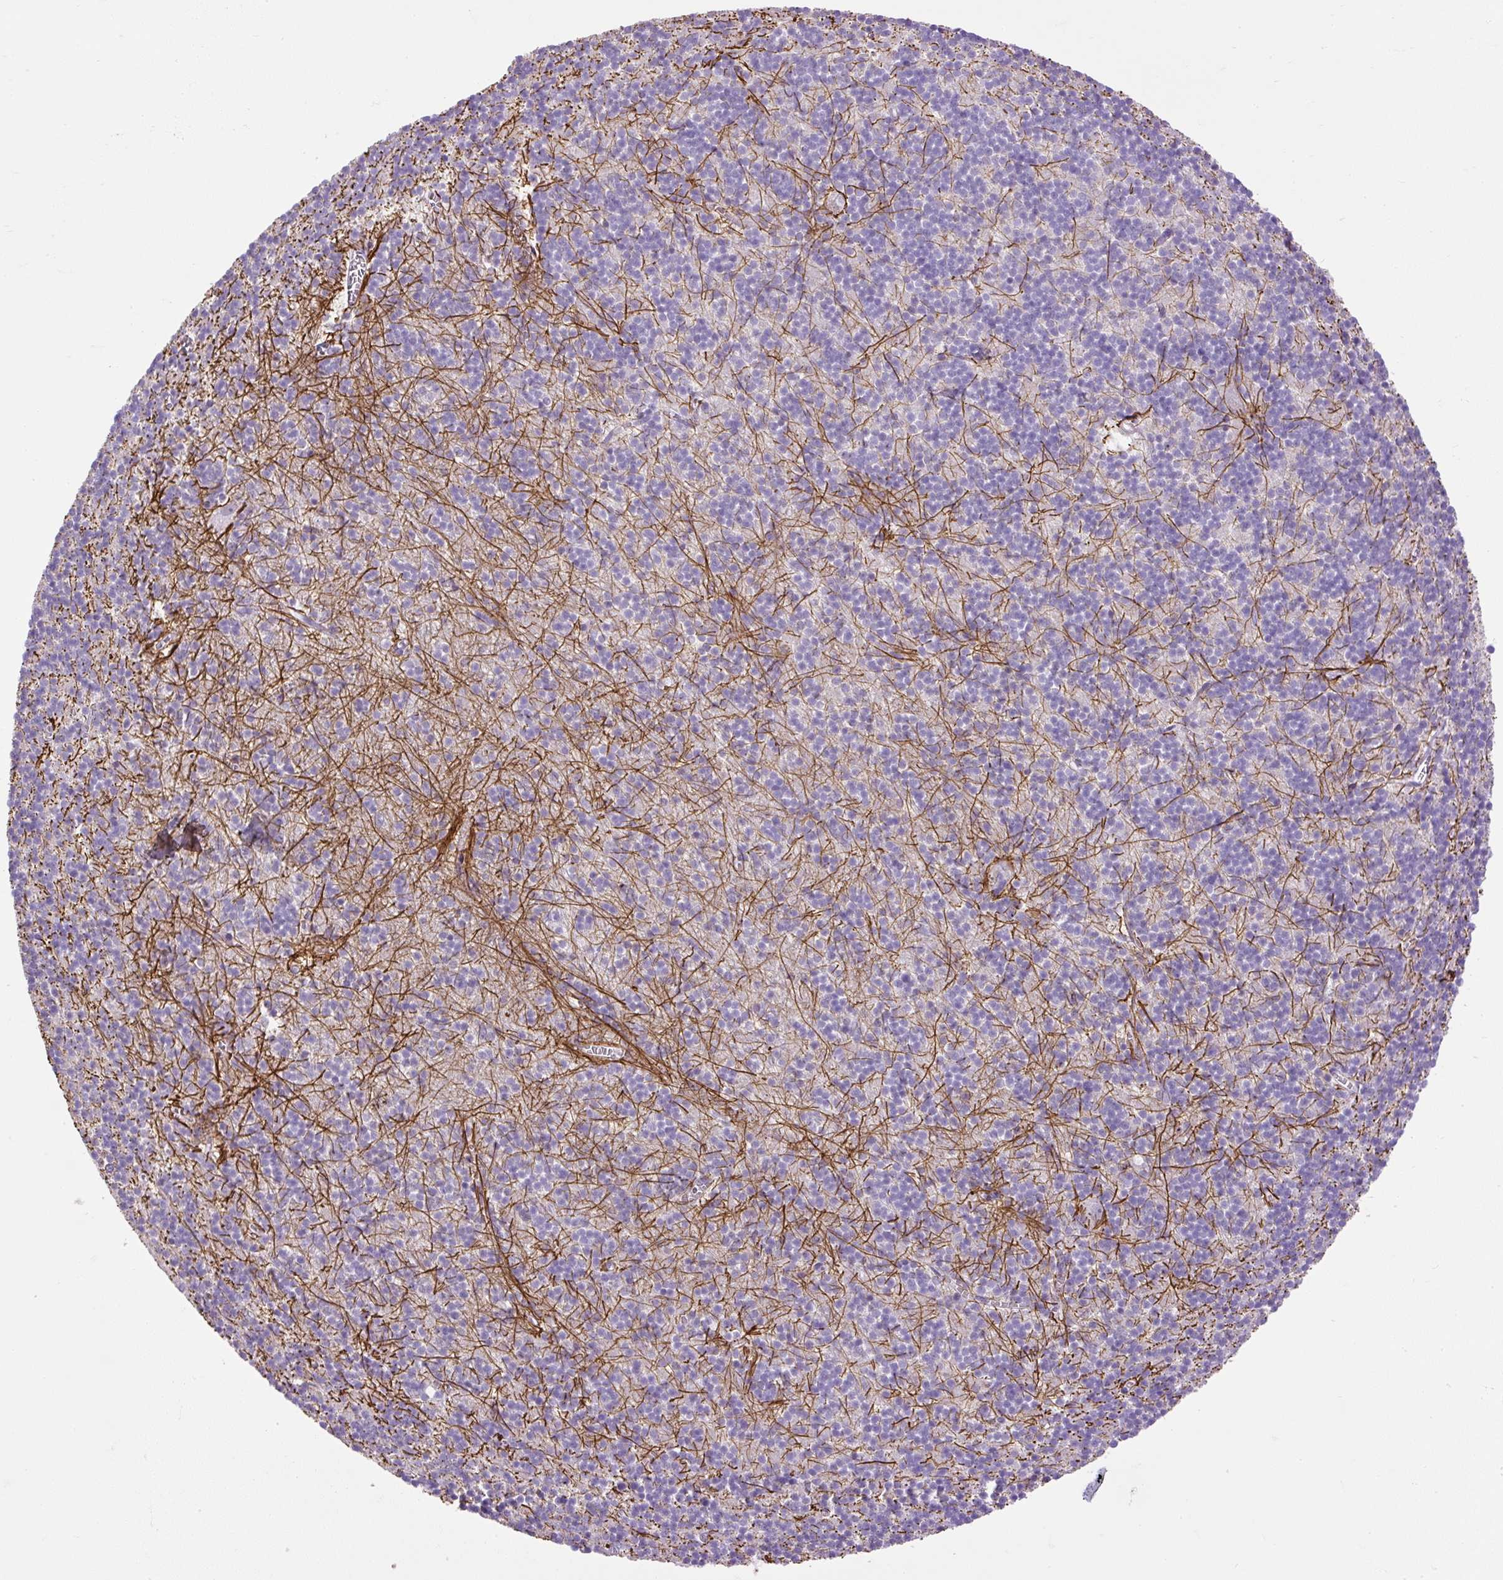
{"staining": {"intensity": "negative", "quantity": "none", "location": "none"}, "tissue": "cerebellum", "cell_type": "Cells in granular layer", "image_type": "normal", "snomed": [{"axis": "morphology", "description": "Normal tissue, NOS"}, {"axis": "topography", "description": "Cerebellum"}], "caption": "This is a micrograph of IHC staining of normal cerebellum, which shows no staining in cells in granular layer.", "gene": "VWA7", "patient": {"sex": "male", "age": 54}}